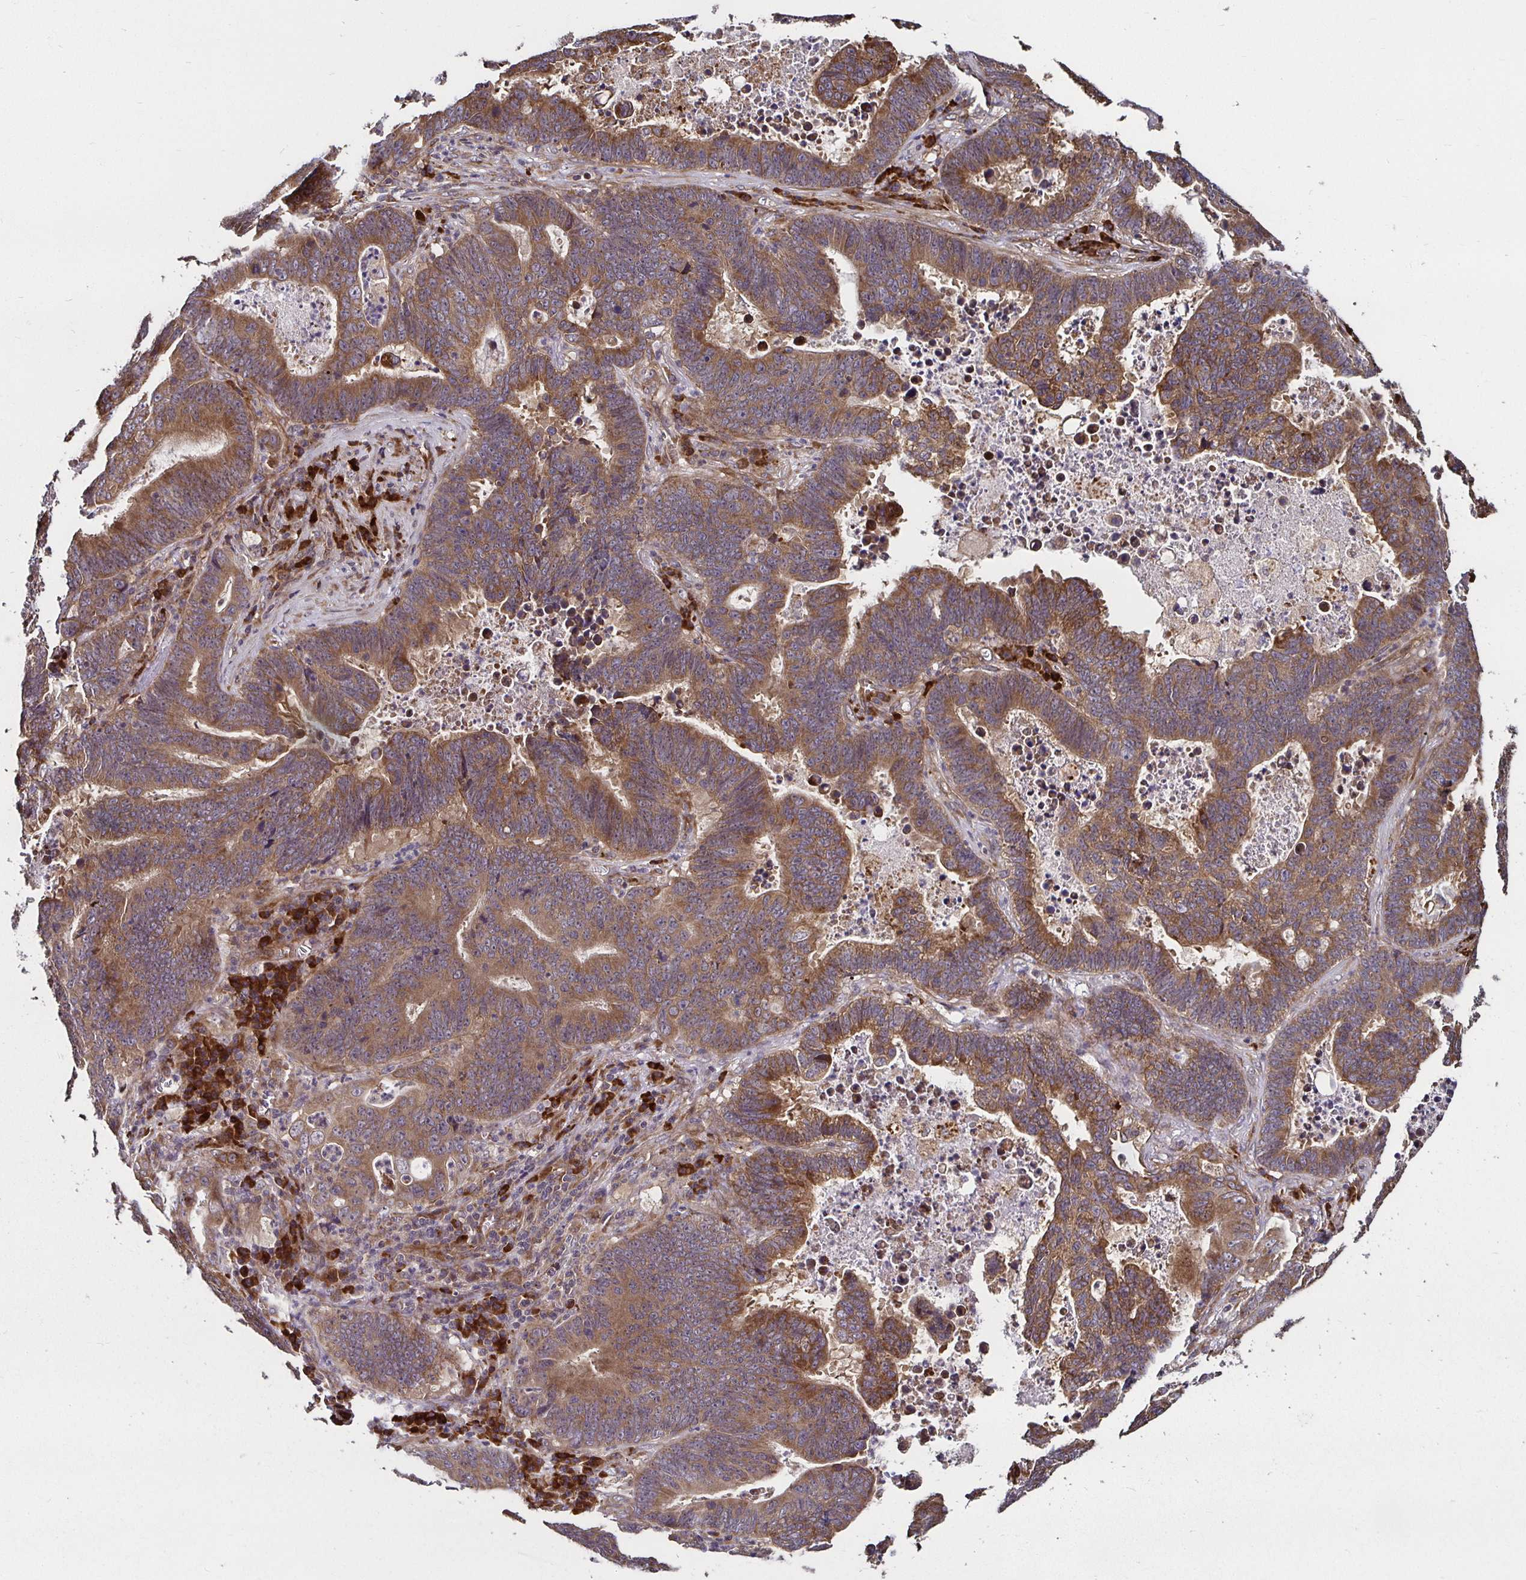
{"staining": {"intensity": "moderate", "quantity": ">75%", "location": "cytoplasmic/membranous"}, "tissue": "lung cancer", "cell_type": "Tumor cells", "image_type": "cancer", "snomed": [{"axis": "morphology", "description": "Aneuploidy"}, {"axis": "morphology", "description": "Adenocarcinoma, NOS"}, {"axis": "morphology", "description": "Adenocarcinoma primary or metastatic"}, {"axis": "topography", "description": "Lung"}], "caption": "Immunohistochemistry (IHC) of human lung cancer (adenocarcinoma primary or metastatic) shows medium levels of moderate cytoplasmic/membranous staining in about >75% of tumor cells.", "gene": "MLST8", "patient": {"sex": "female", "age": 75}}